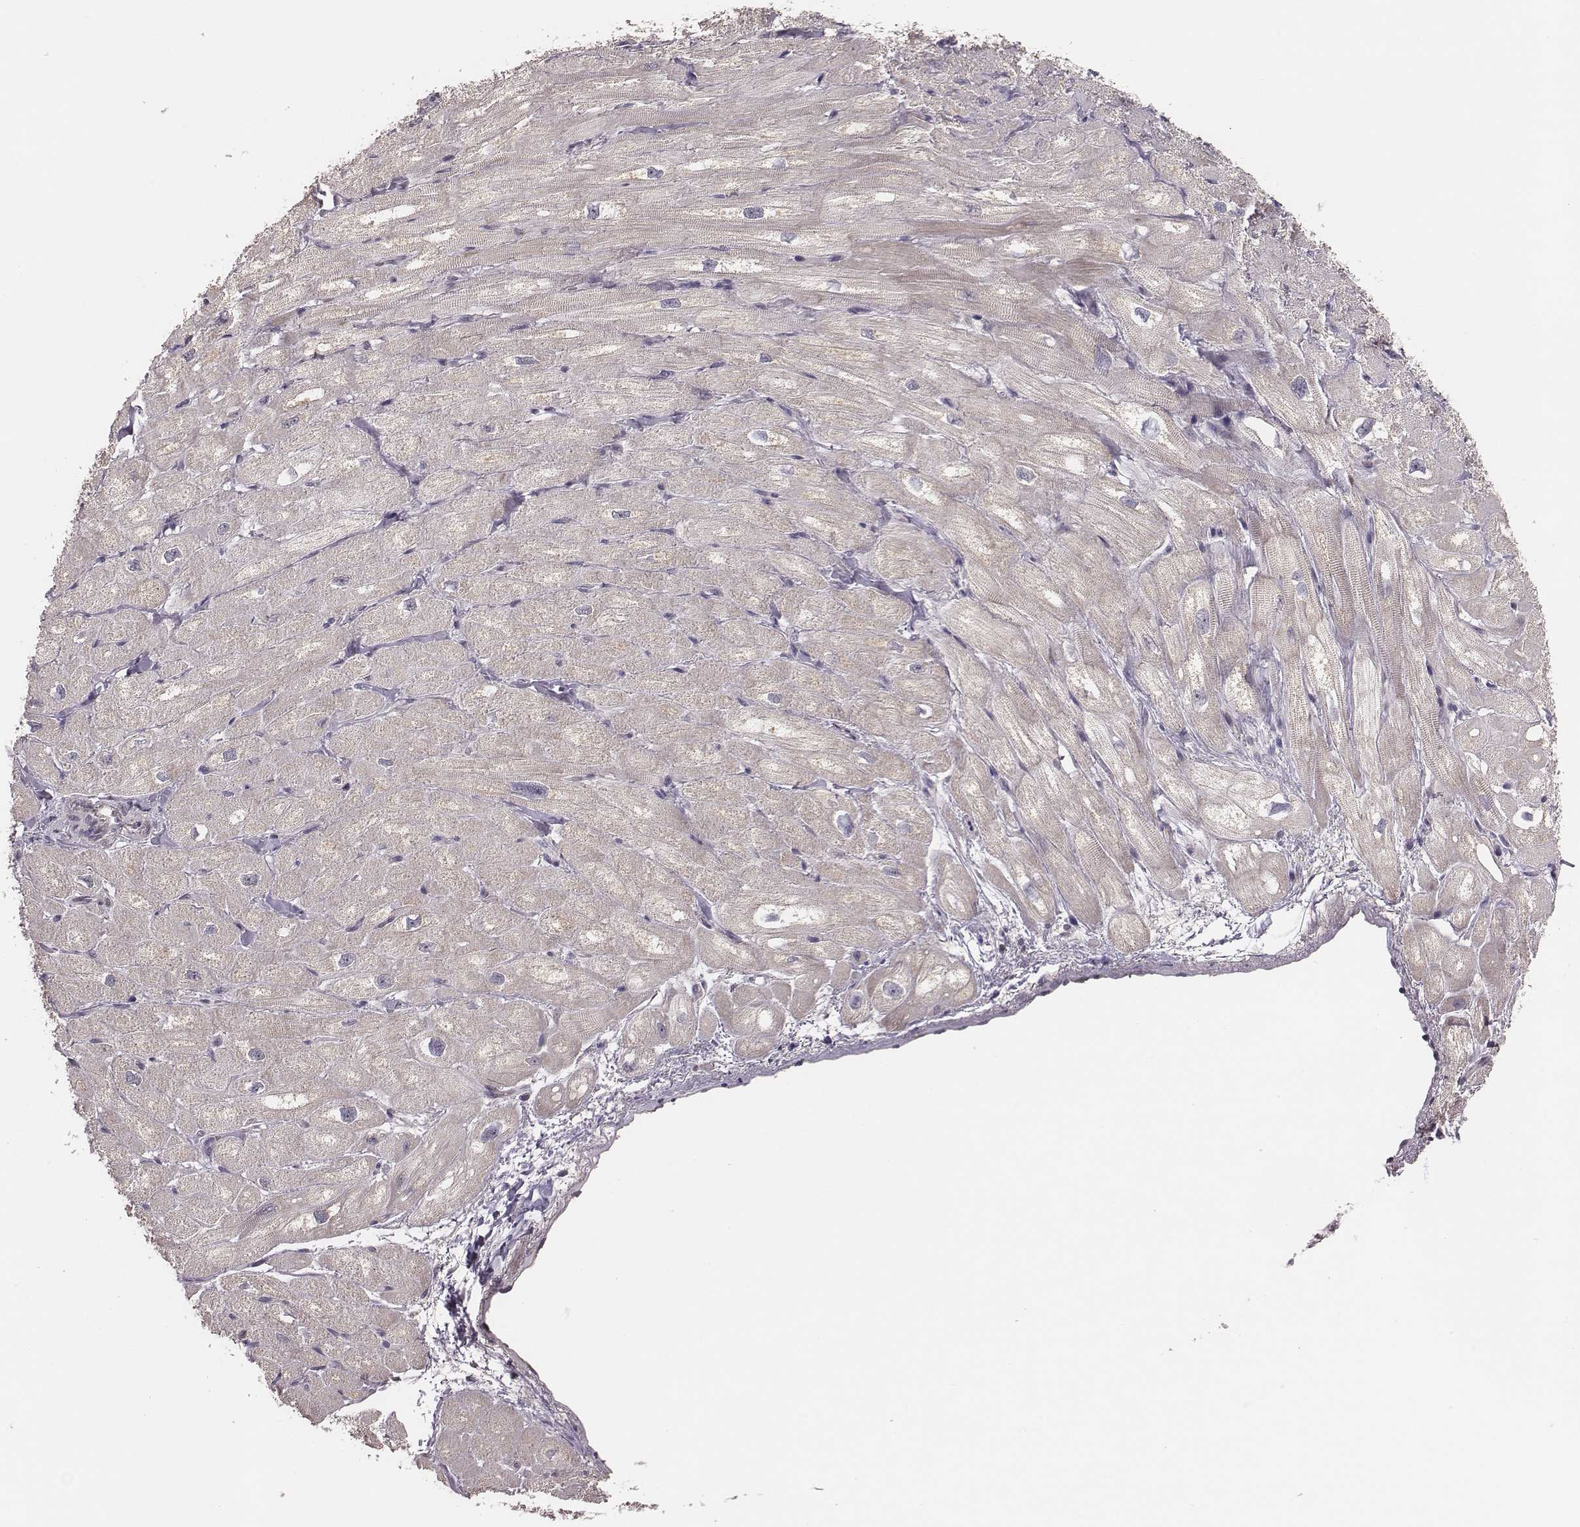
{"staining": {"intensity": "negative", "quantity": "none", "location": "none"}, "tissue": "heart muscle", "cell_type": "Cardiomyocytes", "image_type": "normal", "snomed": [{"axis": "morphology", "description": "Normal tissue, NOS"}, {"axis": "topography", "description": "Heart"}], "caption": "IHC micrograph of normal heart muscle: heart muscle stained with DAB shows no significant protein positivity in cardiomyocytes.", "gene": "HAVCR1", "patient": {"sex": "male", "age": 60}}